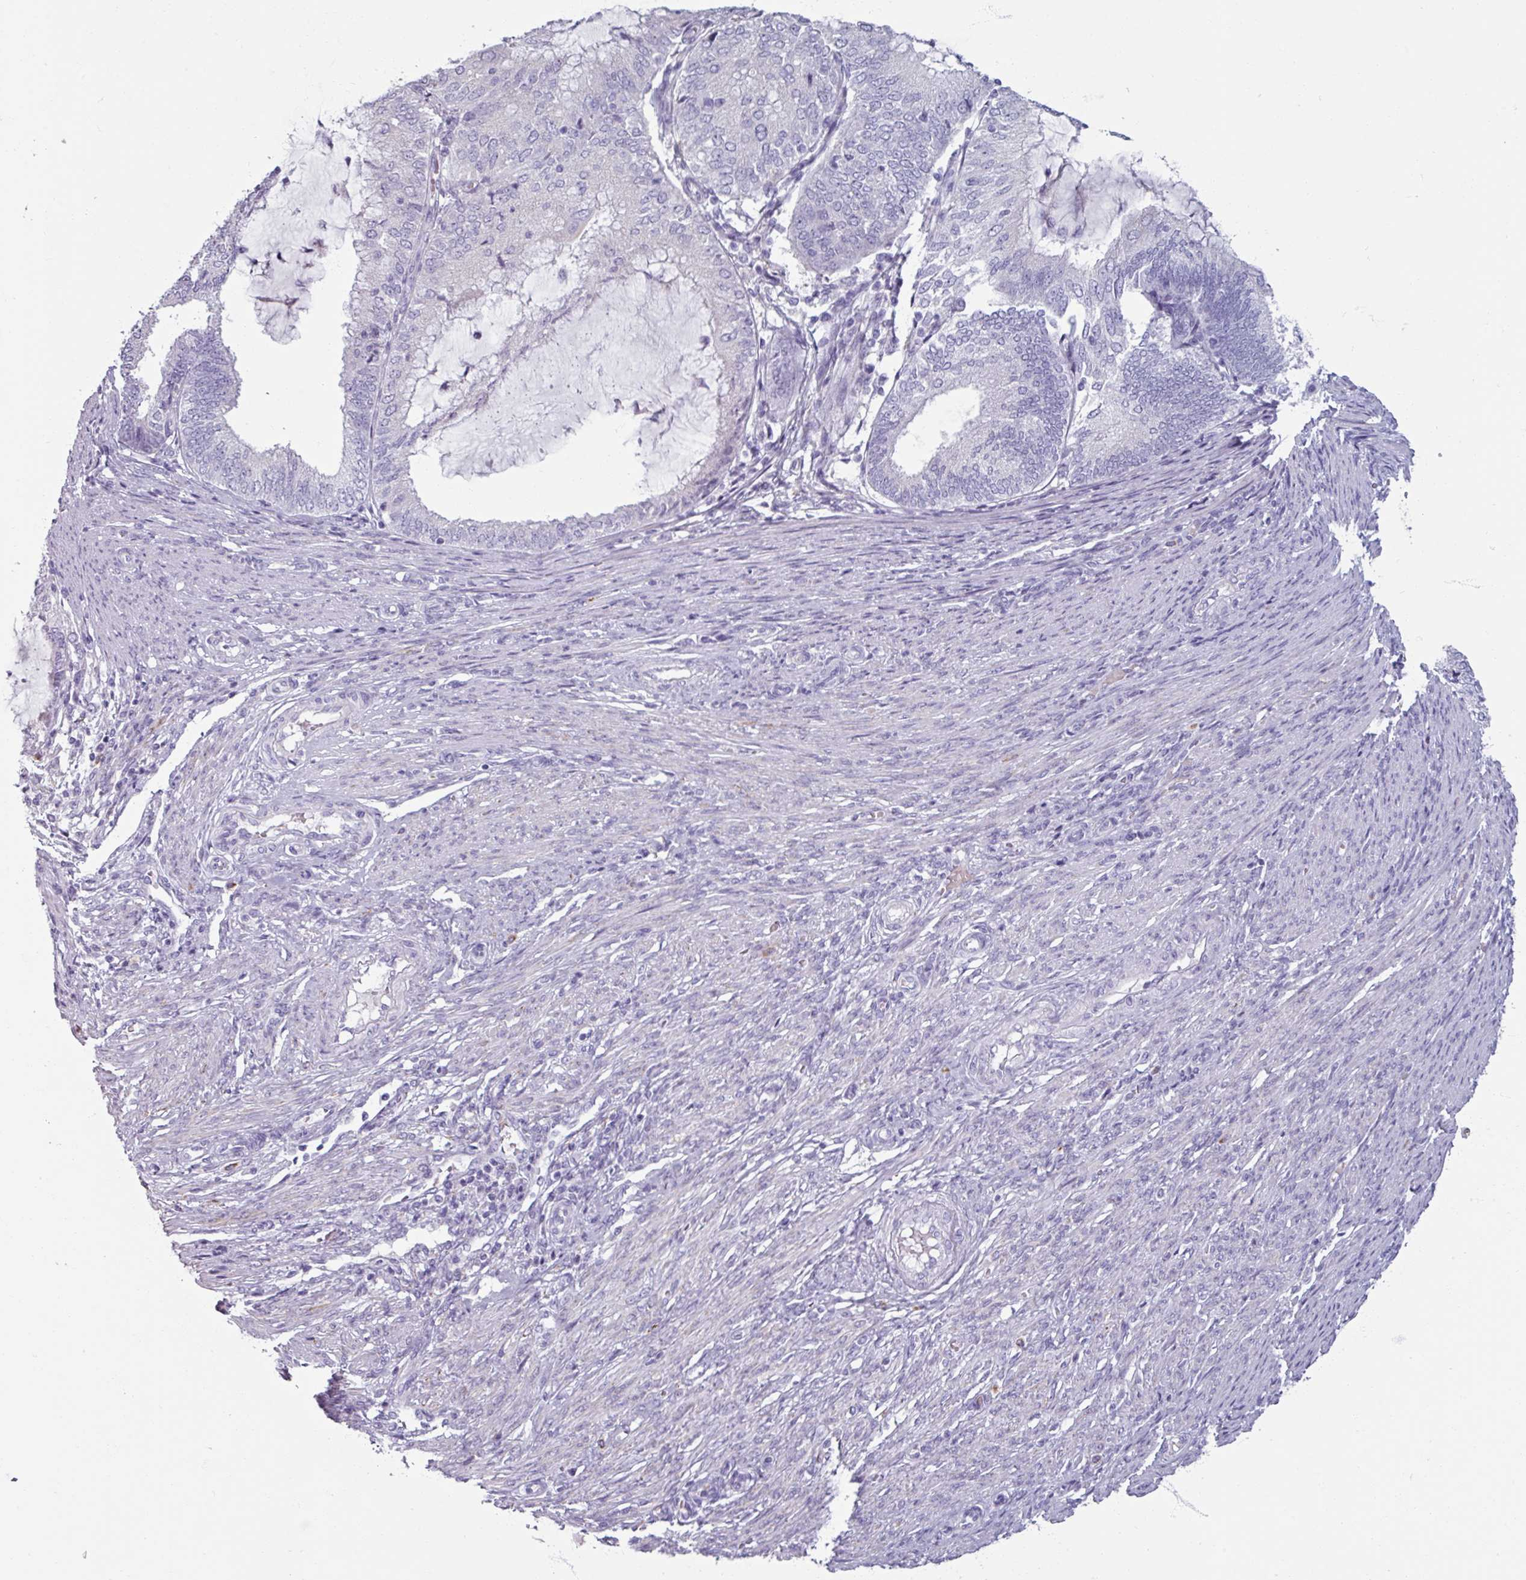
{"staining": {"intensity": "negative", "quantity": "none", "location": "none"}, "tissue": "endometrial cancer", "cell_type": "Tumor cells", "image_type": "cancer", "snomed": [{"axis": "morphology", "description": "Adenocarcinoma, NOS"}, {"axis": "topography", "description": "Endometrium"}], "caption": "The immunohistochemistry (IHC) photomicrograph has no significant positivity in tumor cells of adenocarcinoma (endometrial) tissue.", "gene": "SPESP1", "patient": {"sex": "female", "age": 81}}